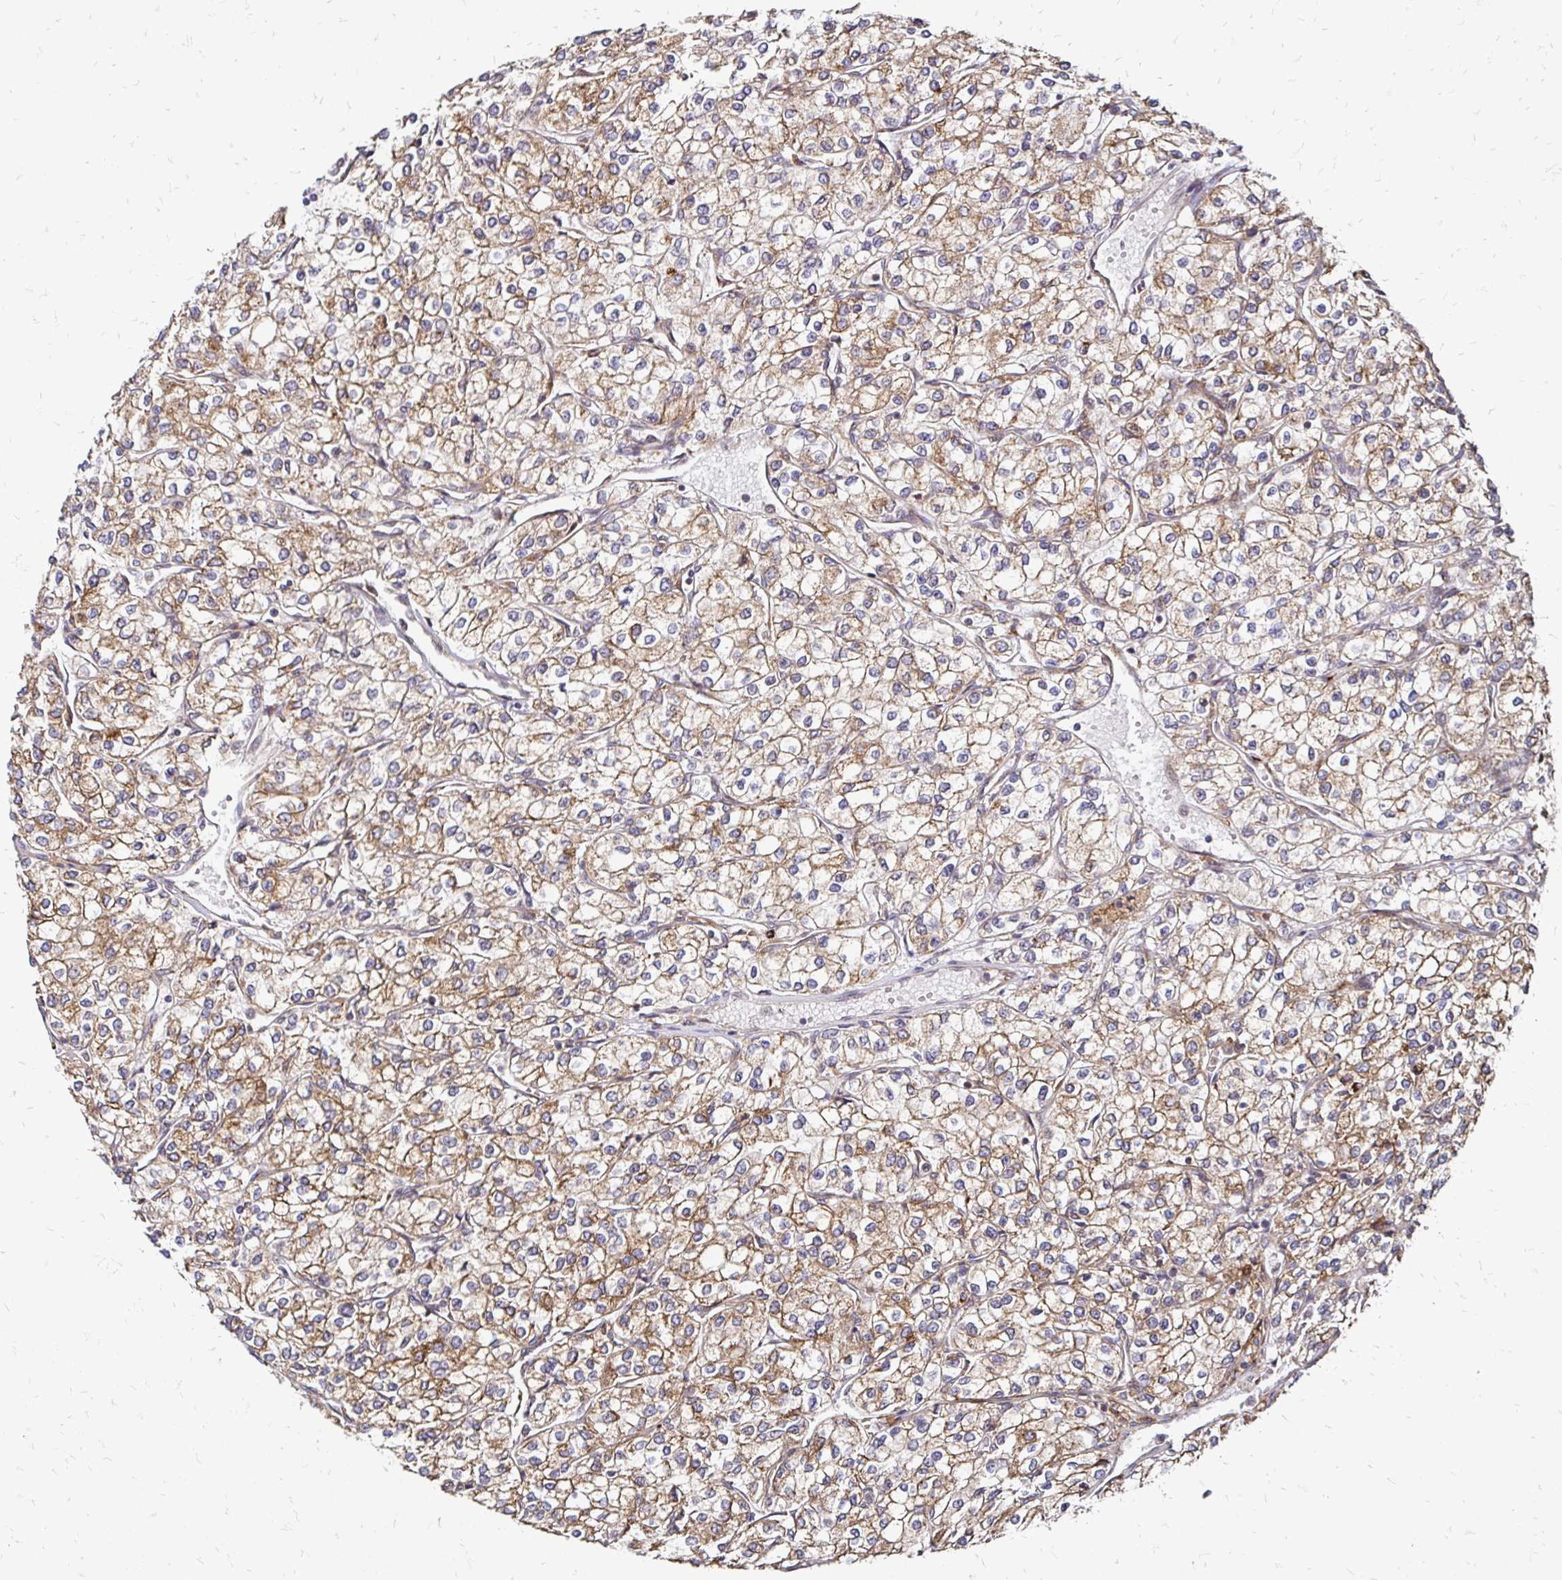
{"staining": {"intensity": "moderate", "quantity": ">75%", "location": "cytoplasmic/membranous"}, "tissue": "renal cancer", "cell_type": "Tumor cells", "image_type": "cancer", "snomed": [{"axis": "morphology", "description": "Adenocarcinoma, NOS"}, {"axis": "topography", "description": "Kidney"}], "caption": "A brown stain shows moderate cytoplasmic/membranous expression of a protein in adenocarcinoma (renal) tumor cells. Ihc stains the protein of interest in brown and the nuclei are stained blue.", "gene": "ZW10", "patient": {"sex": "male", "age": 80}}